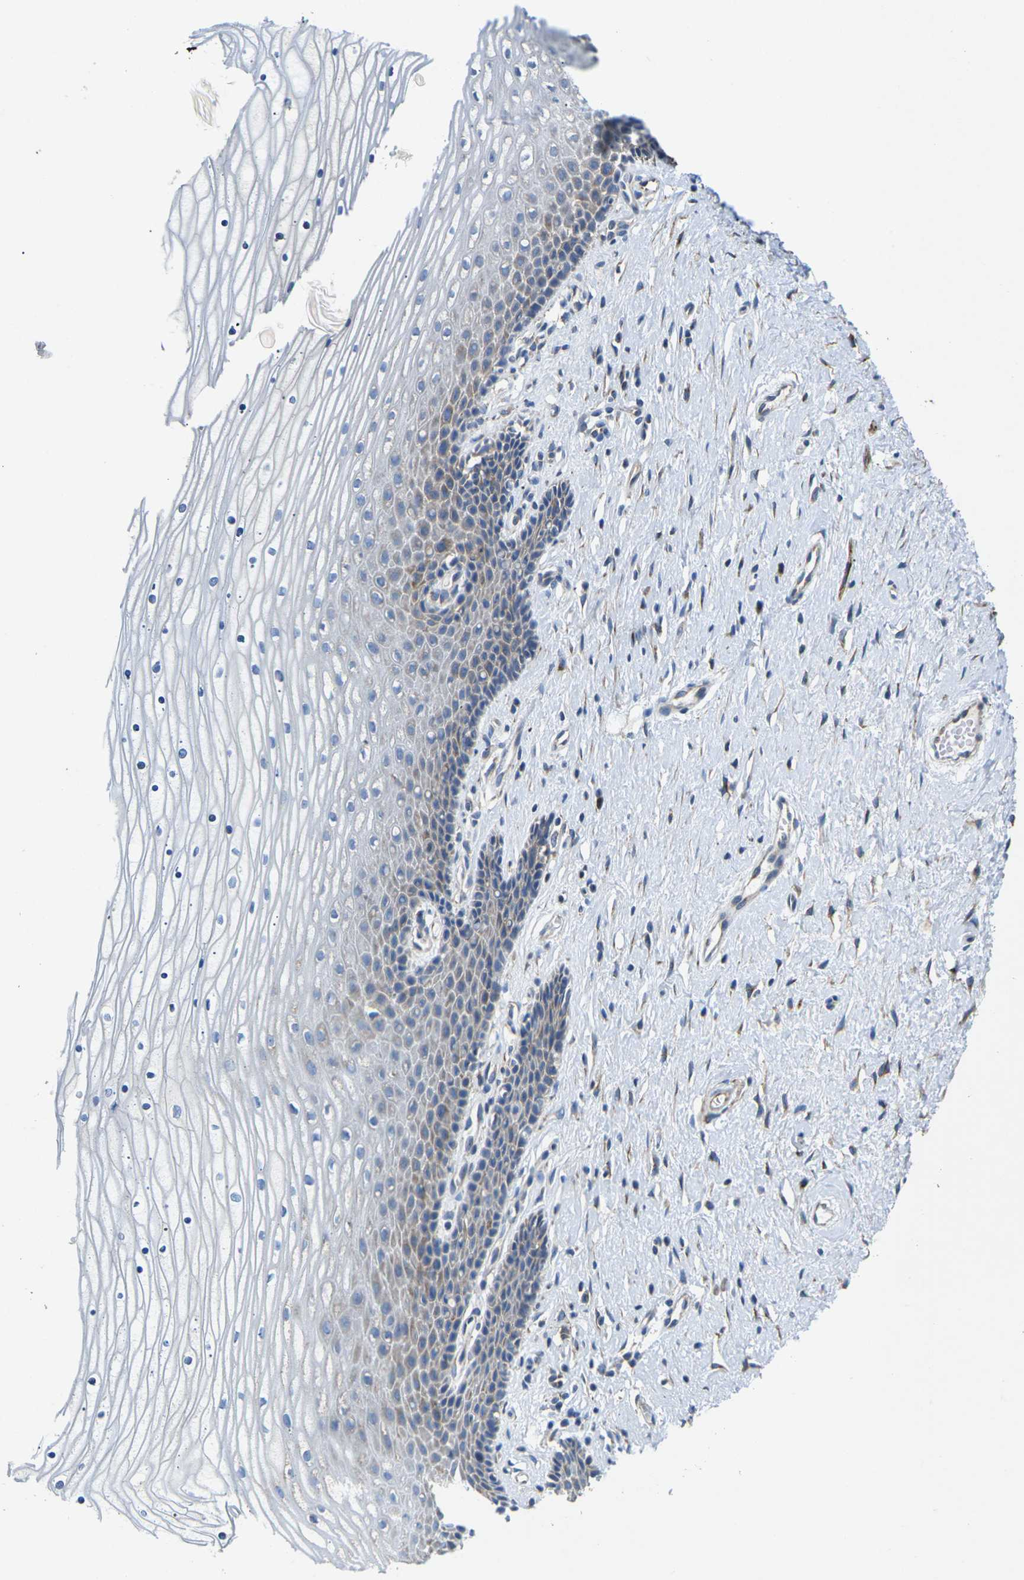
{"staining": {"intensity": "negative", "quantity": "none", "location": "none"}, "tissue": "cervix", "cell_type": "Glandular cells", "image_type": "normal", "snomed": [{"axis": "morphology", "description": "Normal tissue, NOS"}, {"axis": "topography", "description": "Cervix"}], "caption": "Immunohistochemistry of normal human cervix exhibits no positivity in glandular cells. Brightfield microscopy of immunohistochemistry stained with DAB (3,3'-diaminobenzidine) (brown) and hematoxylin (blue), captured at high magnification.", "gene": "TMEFF2", "patient": {"sex": "female", "age": 39}}